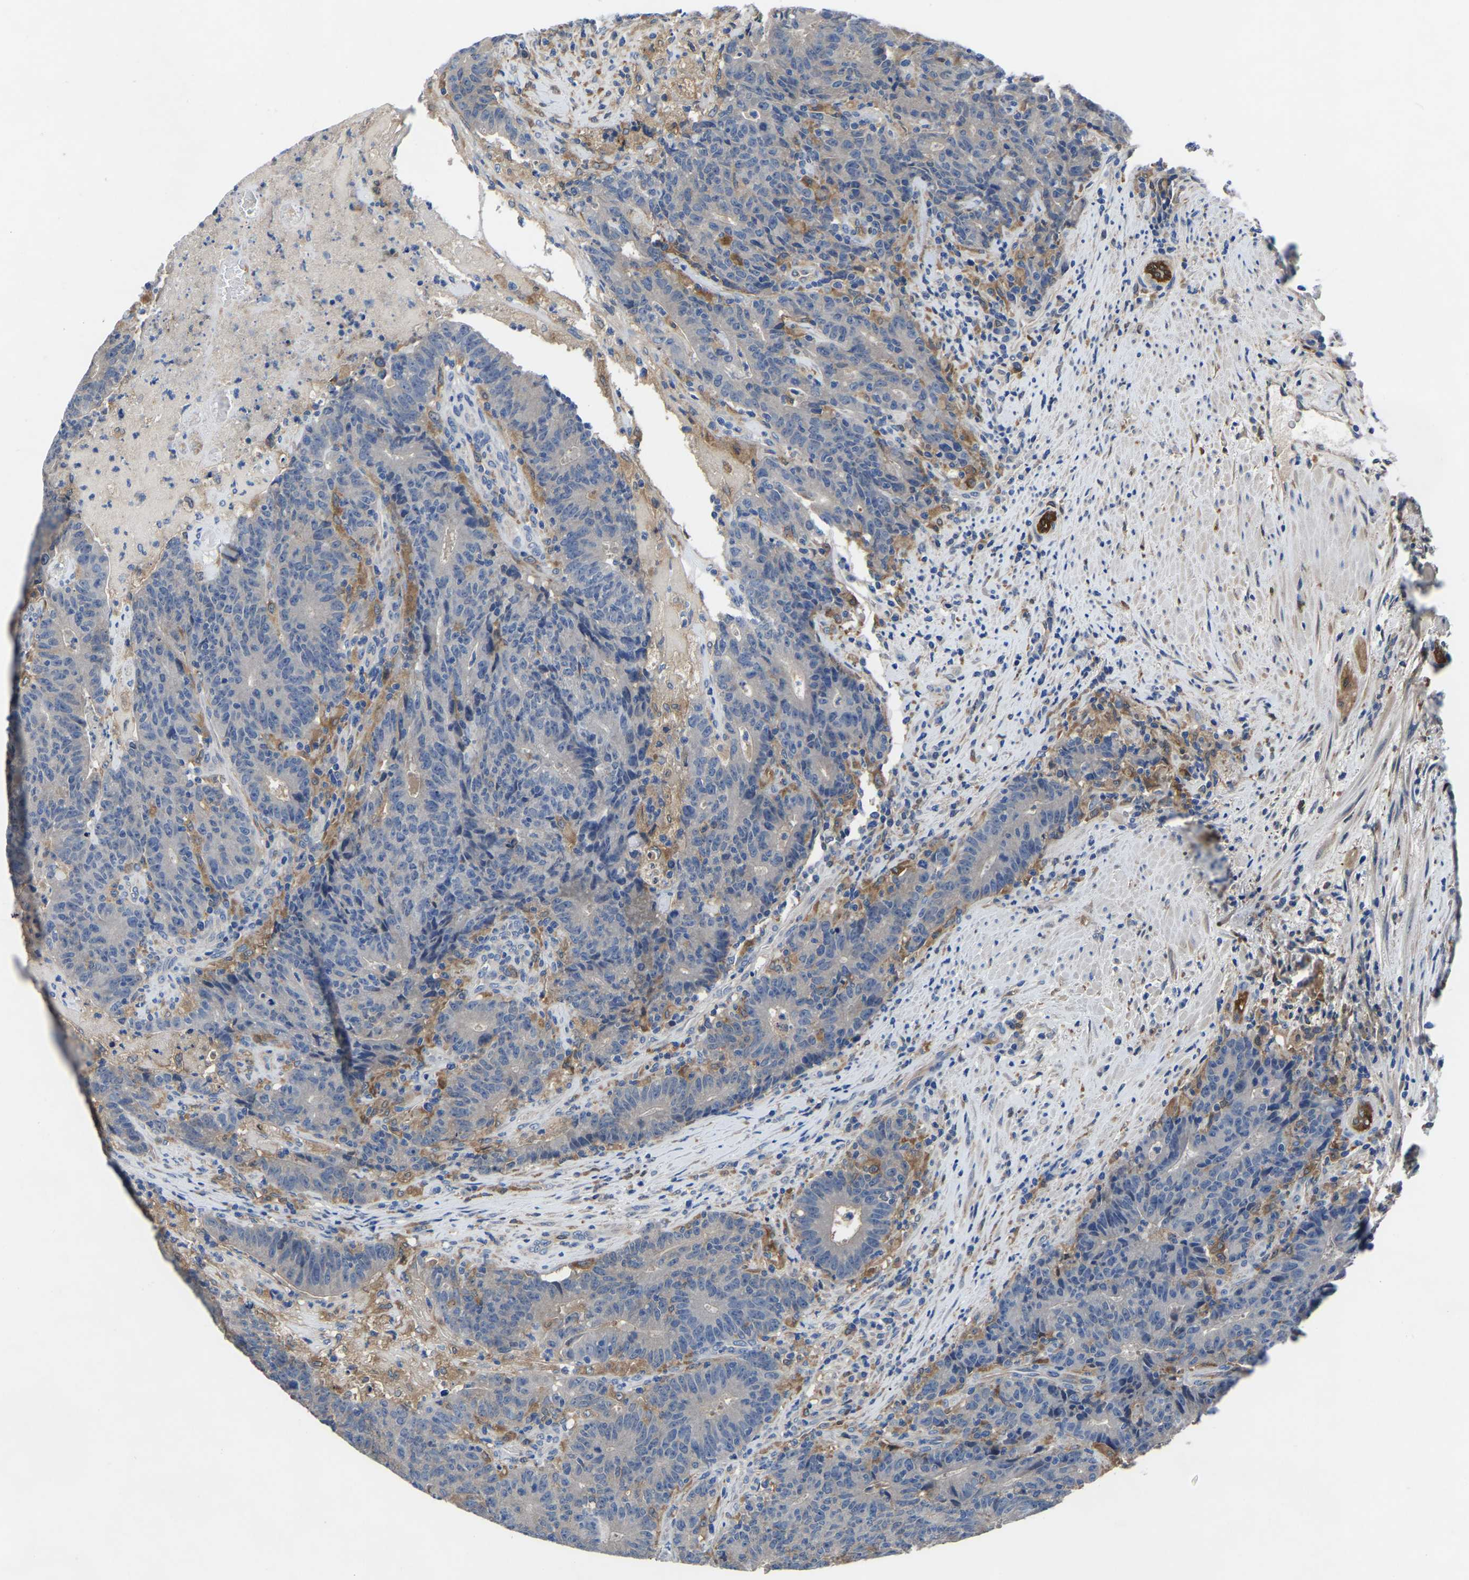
{"staining": {"intensity": "negative", "quantity": "none", "location": "none"}, "tissue": "colorectal cancer", "cell_type": "Tumor cells", "image_type": "cancer", "snomed": [{"axis": "morphology", "description": "Normal tissue, NOS"}, {"axis": "morphology", "description": "Adenocarcinoma, NOS"}, {"axis": "topography", "description": "Colon"}], "caption": "Immunohistochemistry (IHC) of colorectal cancer exhibits no staining in tumor cells. (Immunohistochemistry (IHC), brightfield microscopy, high magnification).", "gene": "ATG2B", "patient": {"sex": "female", "age": 75}}